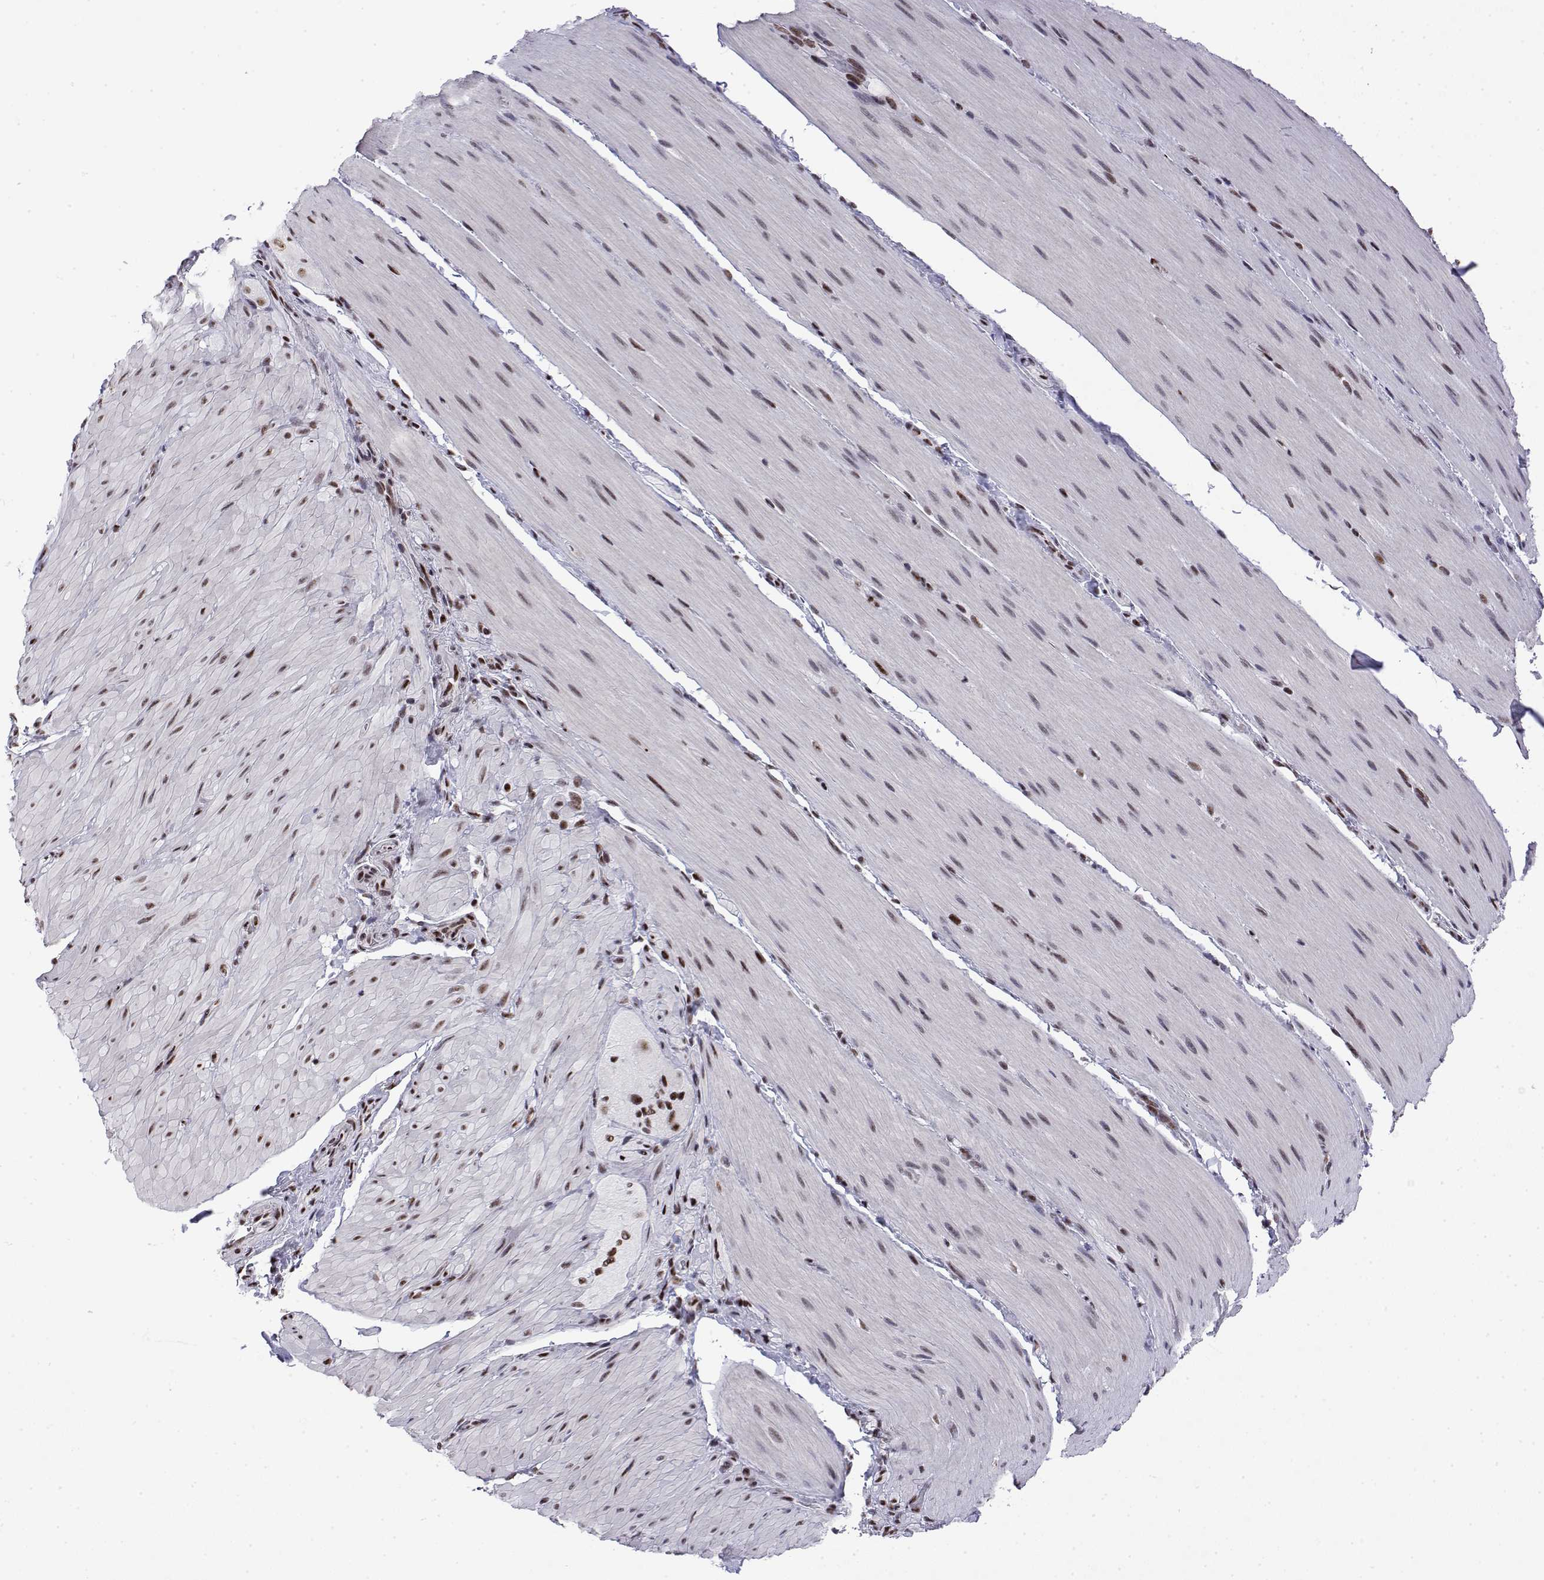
{"staining": {"intensity": "moderate", "quantity": "25%-75%", "location": "nuclear"}, "tissue": "smooth muscle", "cell_type": "Smooth muscle cells", "image_type": "normal", "snomed": [{"axis": "morphology", "description": "Normal tissue, NOS"}, {"axis": "topography", "description": "Smooth muscle"}, {"axis": "topography", "description": "Colon"}], "caption": "Smooth muscle stained for a protein (brown) demonstrates moderate nuclear positive positivity in approximately 25%-75% of smooth muscle cells.", "gene": "POLDIP3", "patient": {"sex": "male", "age": 73}}